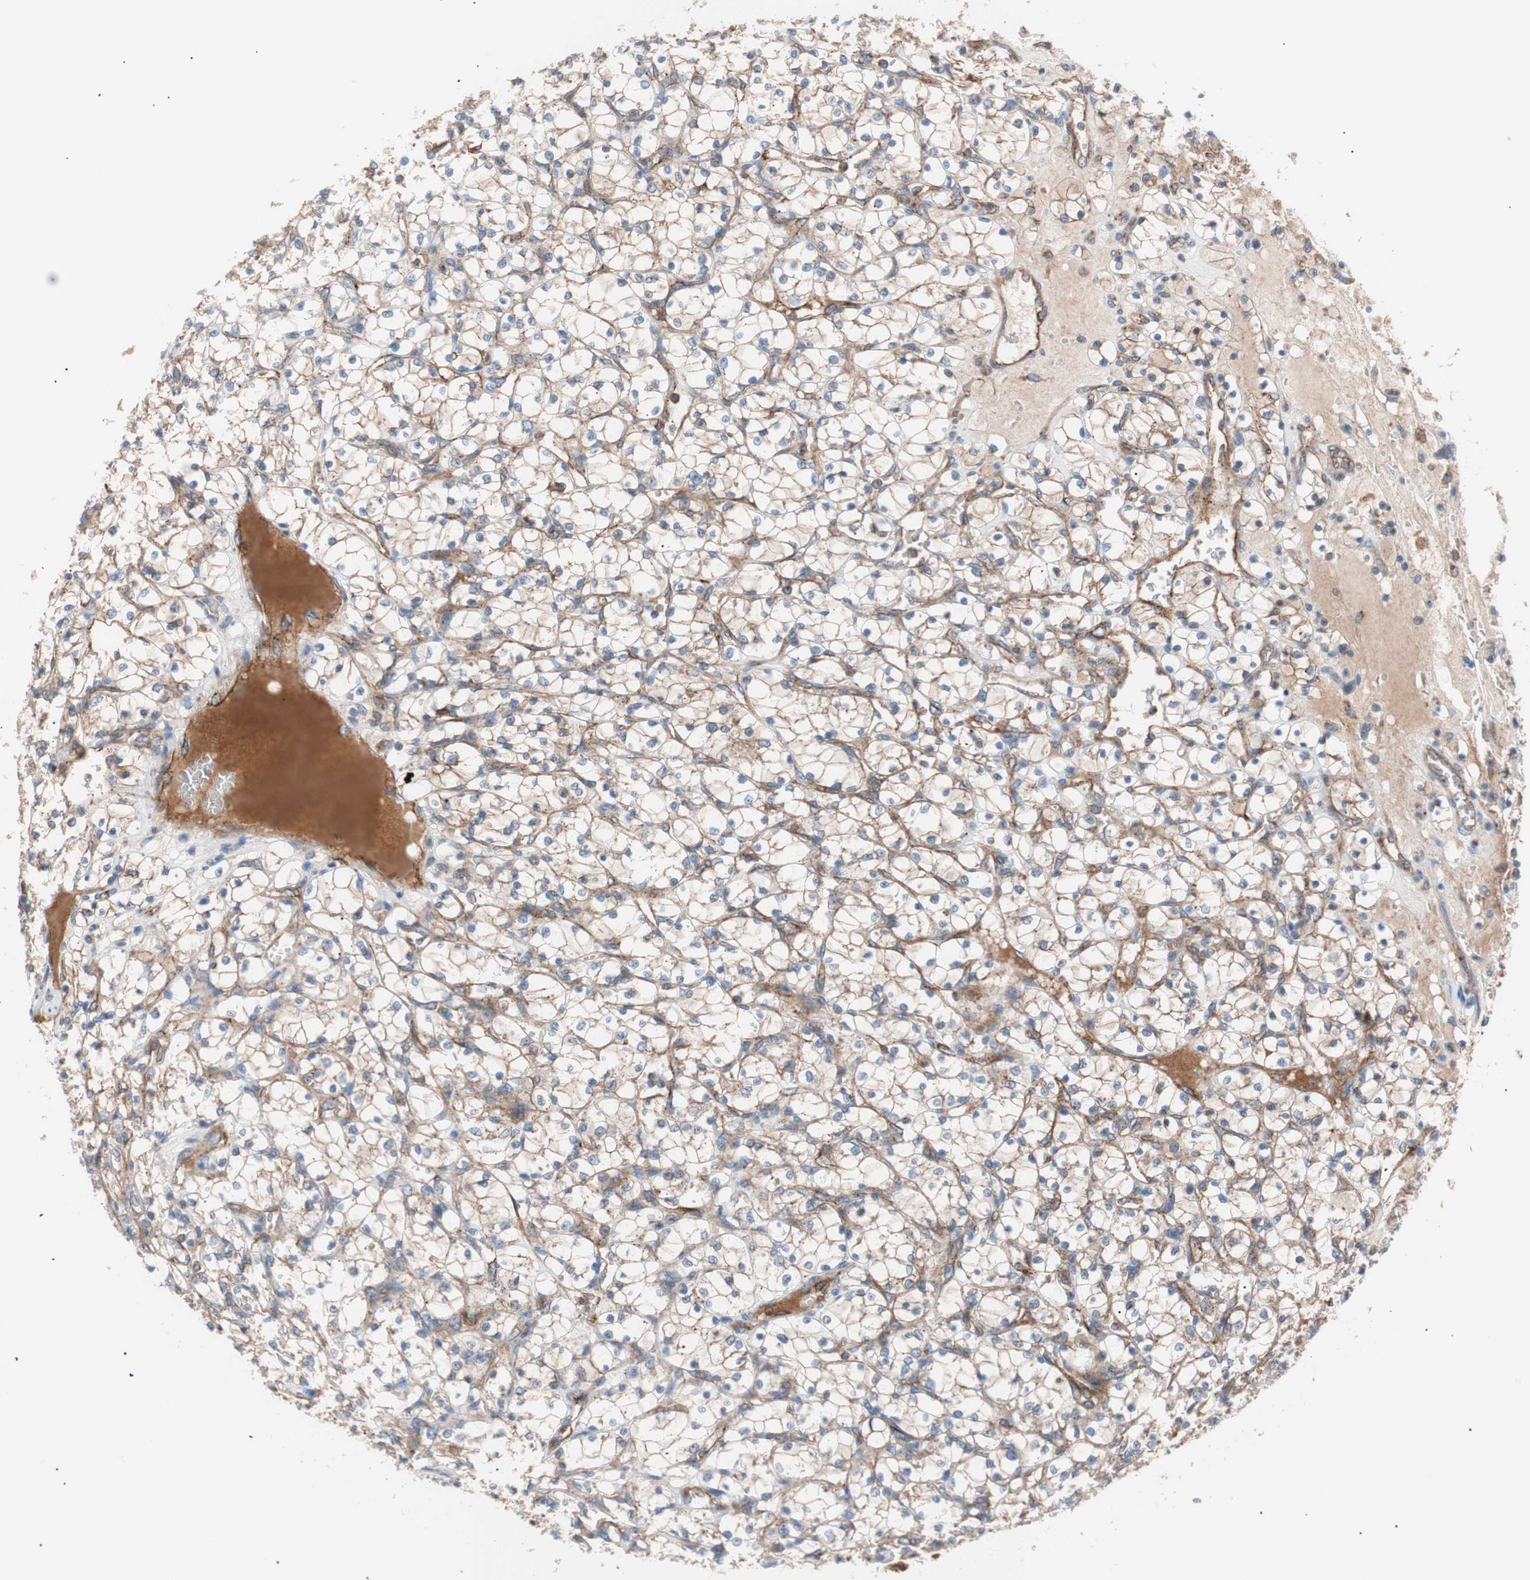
{"staining": {"intensity": "moderate", "quantity": ">75%", "location": "cytoplasmic/membranous"}, "tissue": "renal cancer", "cell_type": "Tumor cells", "image_type": "cancer", "snomed": [{"axis": "morphology", "description": "Adenocarcinoma, NOS"}, {"axis": "topography", "description": "Kidney"}], "caption": "DAB immunohistochemical staining of human renal cancer (adenocarcinoma) shows moderate cytoplasmic/membranous protein staining in about >75% of tumor cells. The staining is performed using DAB brown chromogen to label protein expression. The nuclei are counter-stained blue using hematoxylin.", "gene": "FLOT2", "patient": {"sex": "female", "age": 69}}